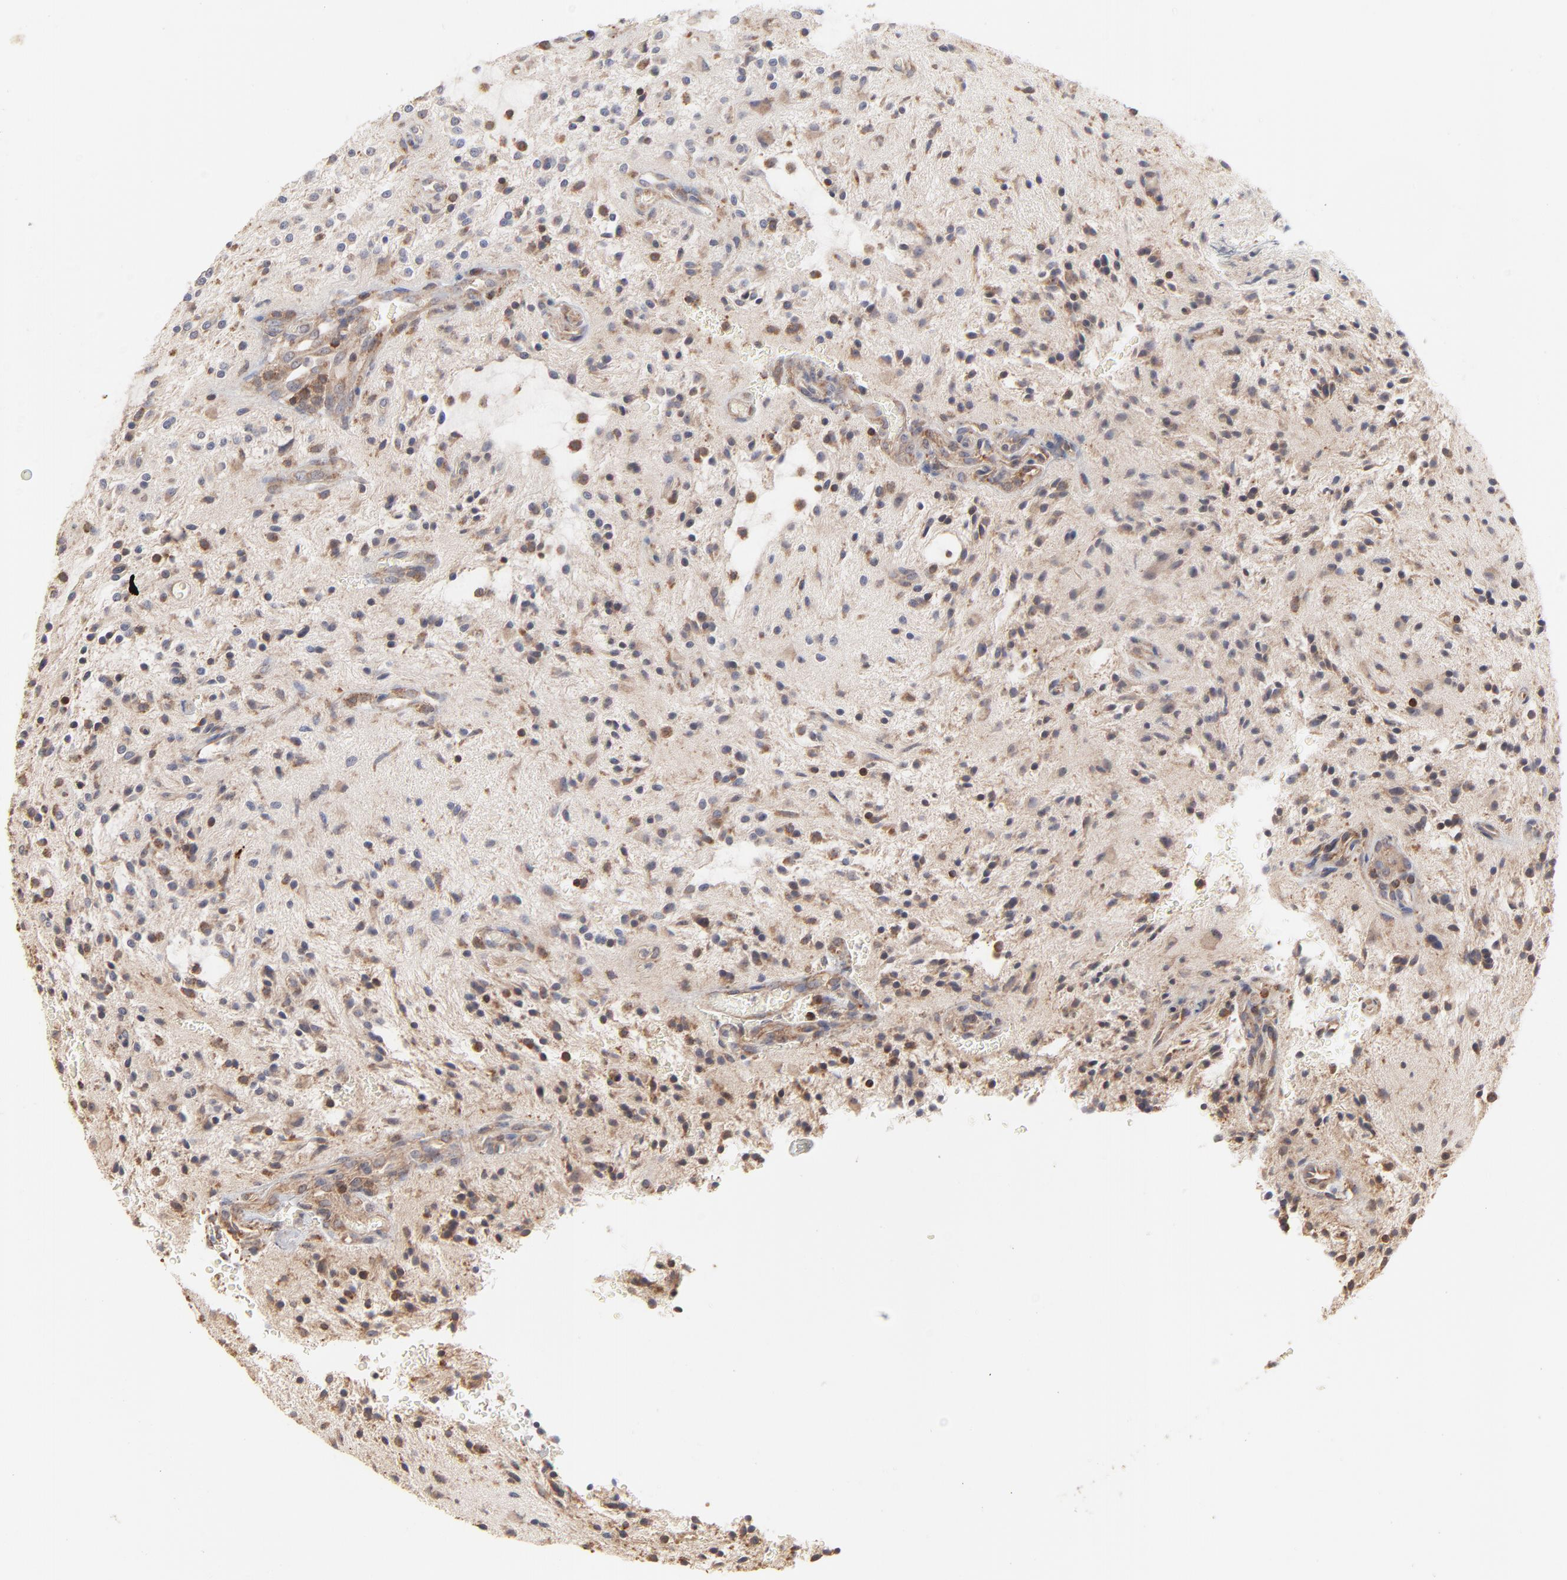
{"staining": {"intensity": "moderate", "quantity": "25%-75%", "location": "cytoplasmic/membranous"}, "tissue": "glioma", "cell_type": "Tumor cells", "image_type": "cancer", "snomed": [{"axis": "morphology", "description": "Glioma, malignant, NOS"}, {"axis": "topography", "description": "Cerebellum"}], "caption": "IHC of human glioma (malignant) shows medium levels of moderate cytoplasmic/membranous positivity in about 25%-75% of tumor cells.", "gene": "RNF213", "patient": {"sex": "female", "age": 10}}